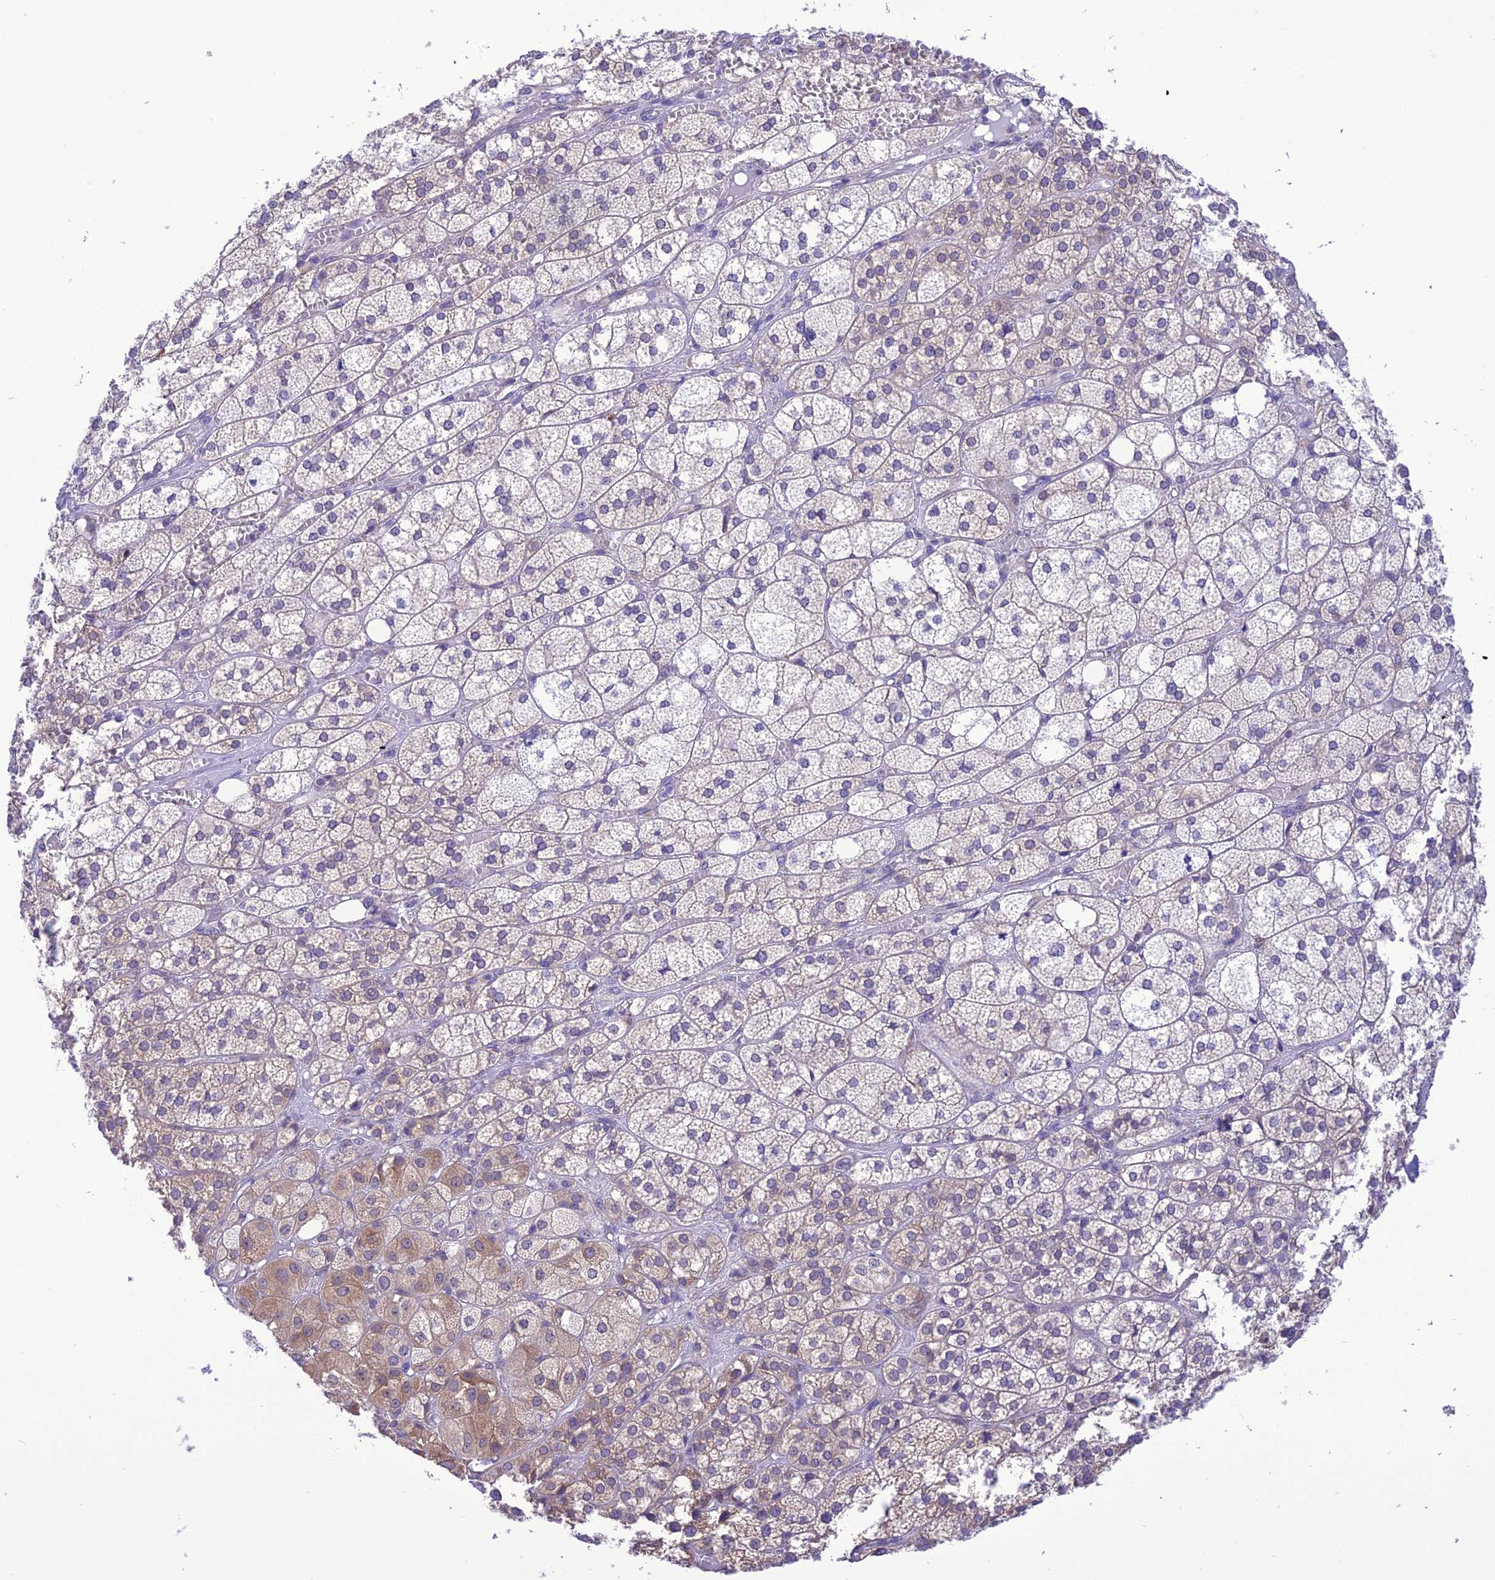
{"staining": {"intensity": "weak", "quantity": "<25%", "location": "cytoplasmic/membranous"}, "tissue": "adrenal gland", "cell_type": "Glandular cells", "image_type": "normal", "snomed": [{"axis": "morphology", "description": "Normal tissue, NOS"}, {"axis": "topography", "description": "Adrenal gland"}], "caption": "The IHC image has no significant positivity in glandular cells of adrenal gland.", "gene": "RNF126", "patient": {"sex": "female", "age": 61}}